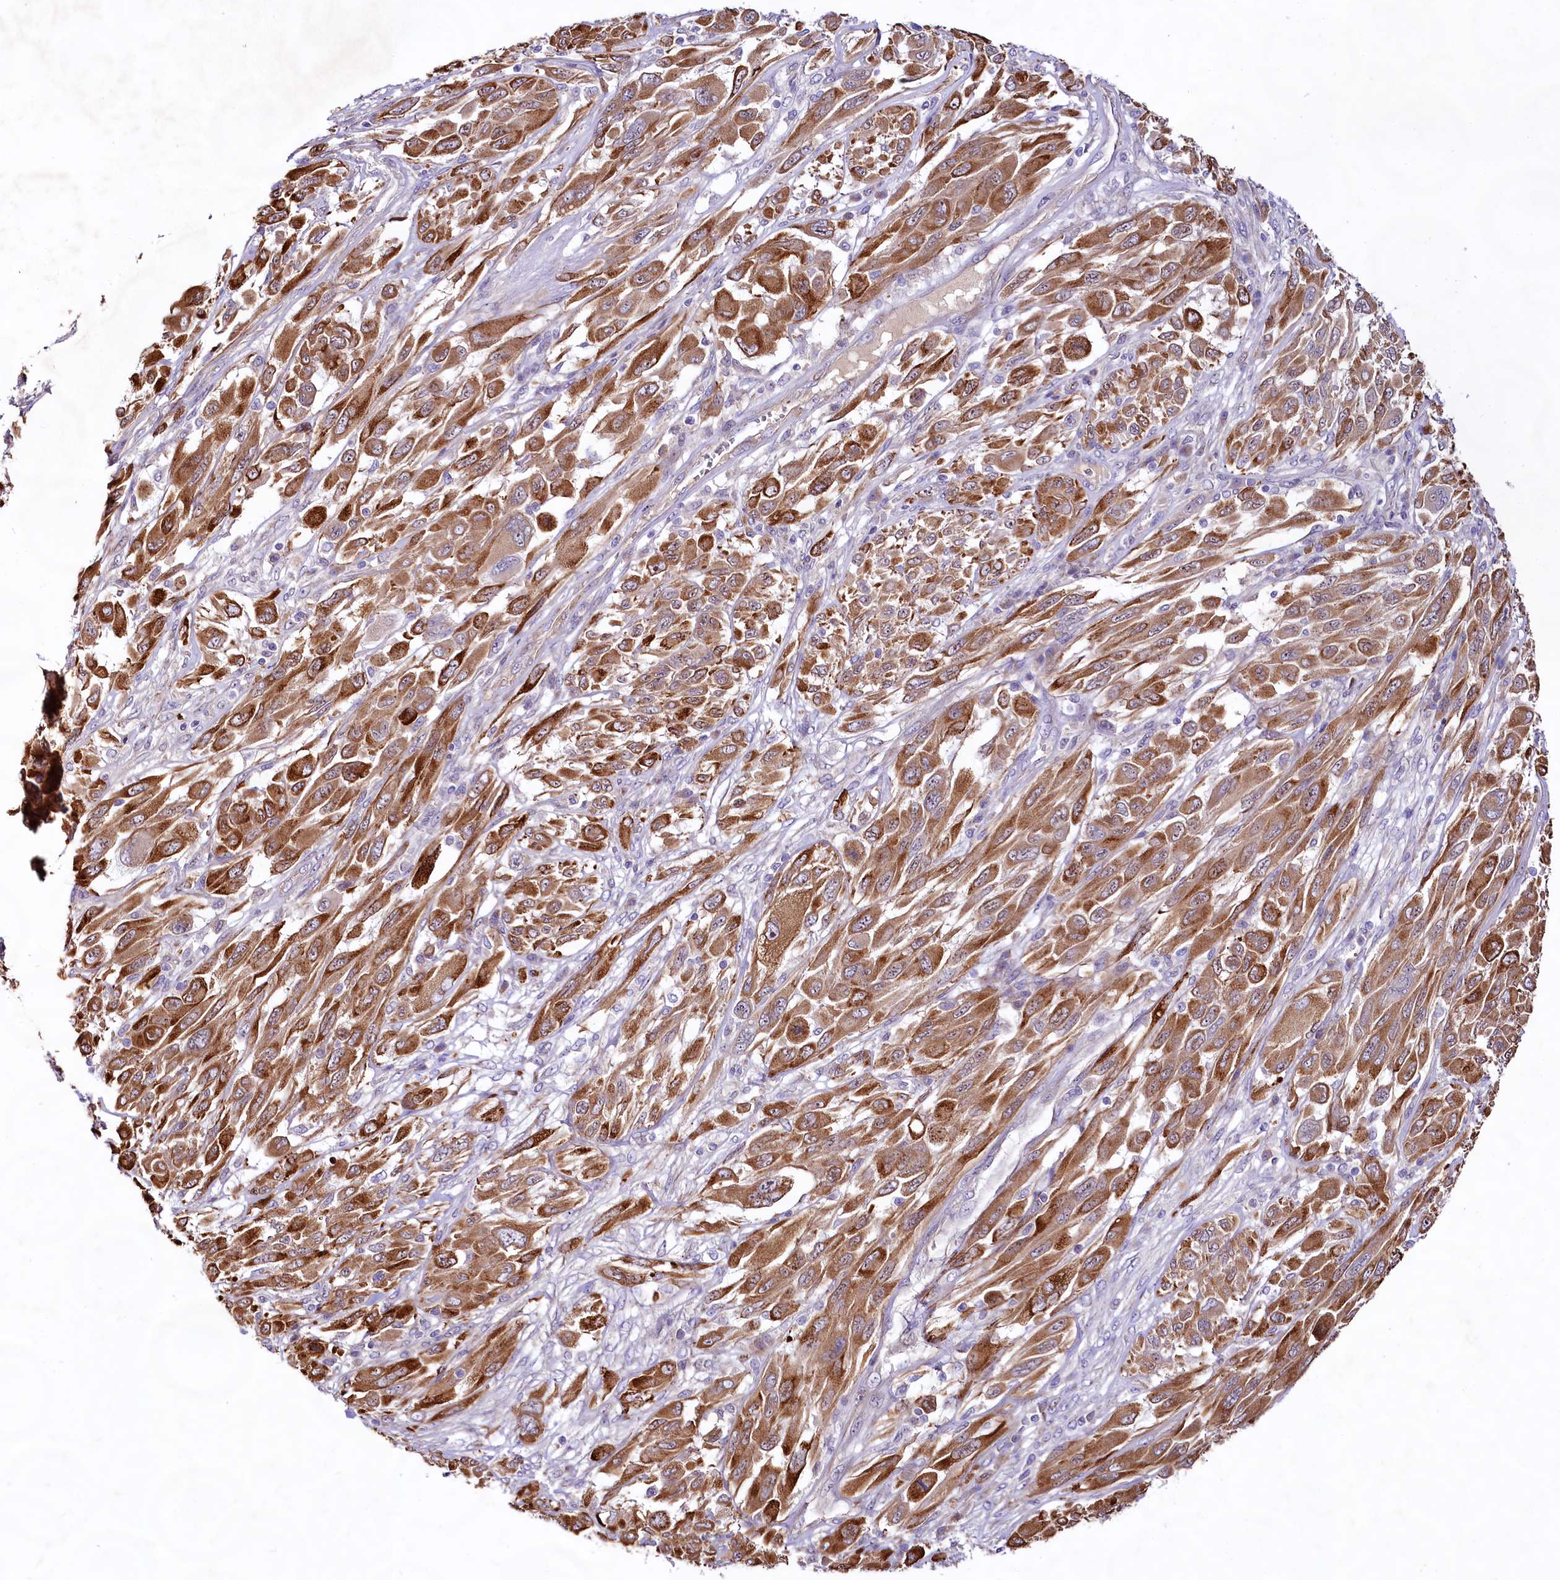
{"staining": {"intensity": "moderate", "quantity": ">75%", "location": "cytoplasmic/membranous"}, "tissue": "melanoma", "cell_type": "Tumor cells", "image_type": "cancer", "snomed": [{"axis": "morphology", "description": "Malignant melanoma, NOS"}, {"axis": "topography", "description": "Skin"}], "caption": "IHC photomicrograph of human melanoma stained for a protein (brown), which reveals medium levels of moderate cytoplasmic/membranous expression in about >75% of tumor cells.", "gene": "VPS11", "patient": {"sex": "female", "age": 91}}